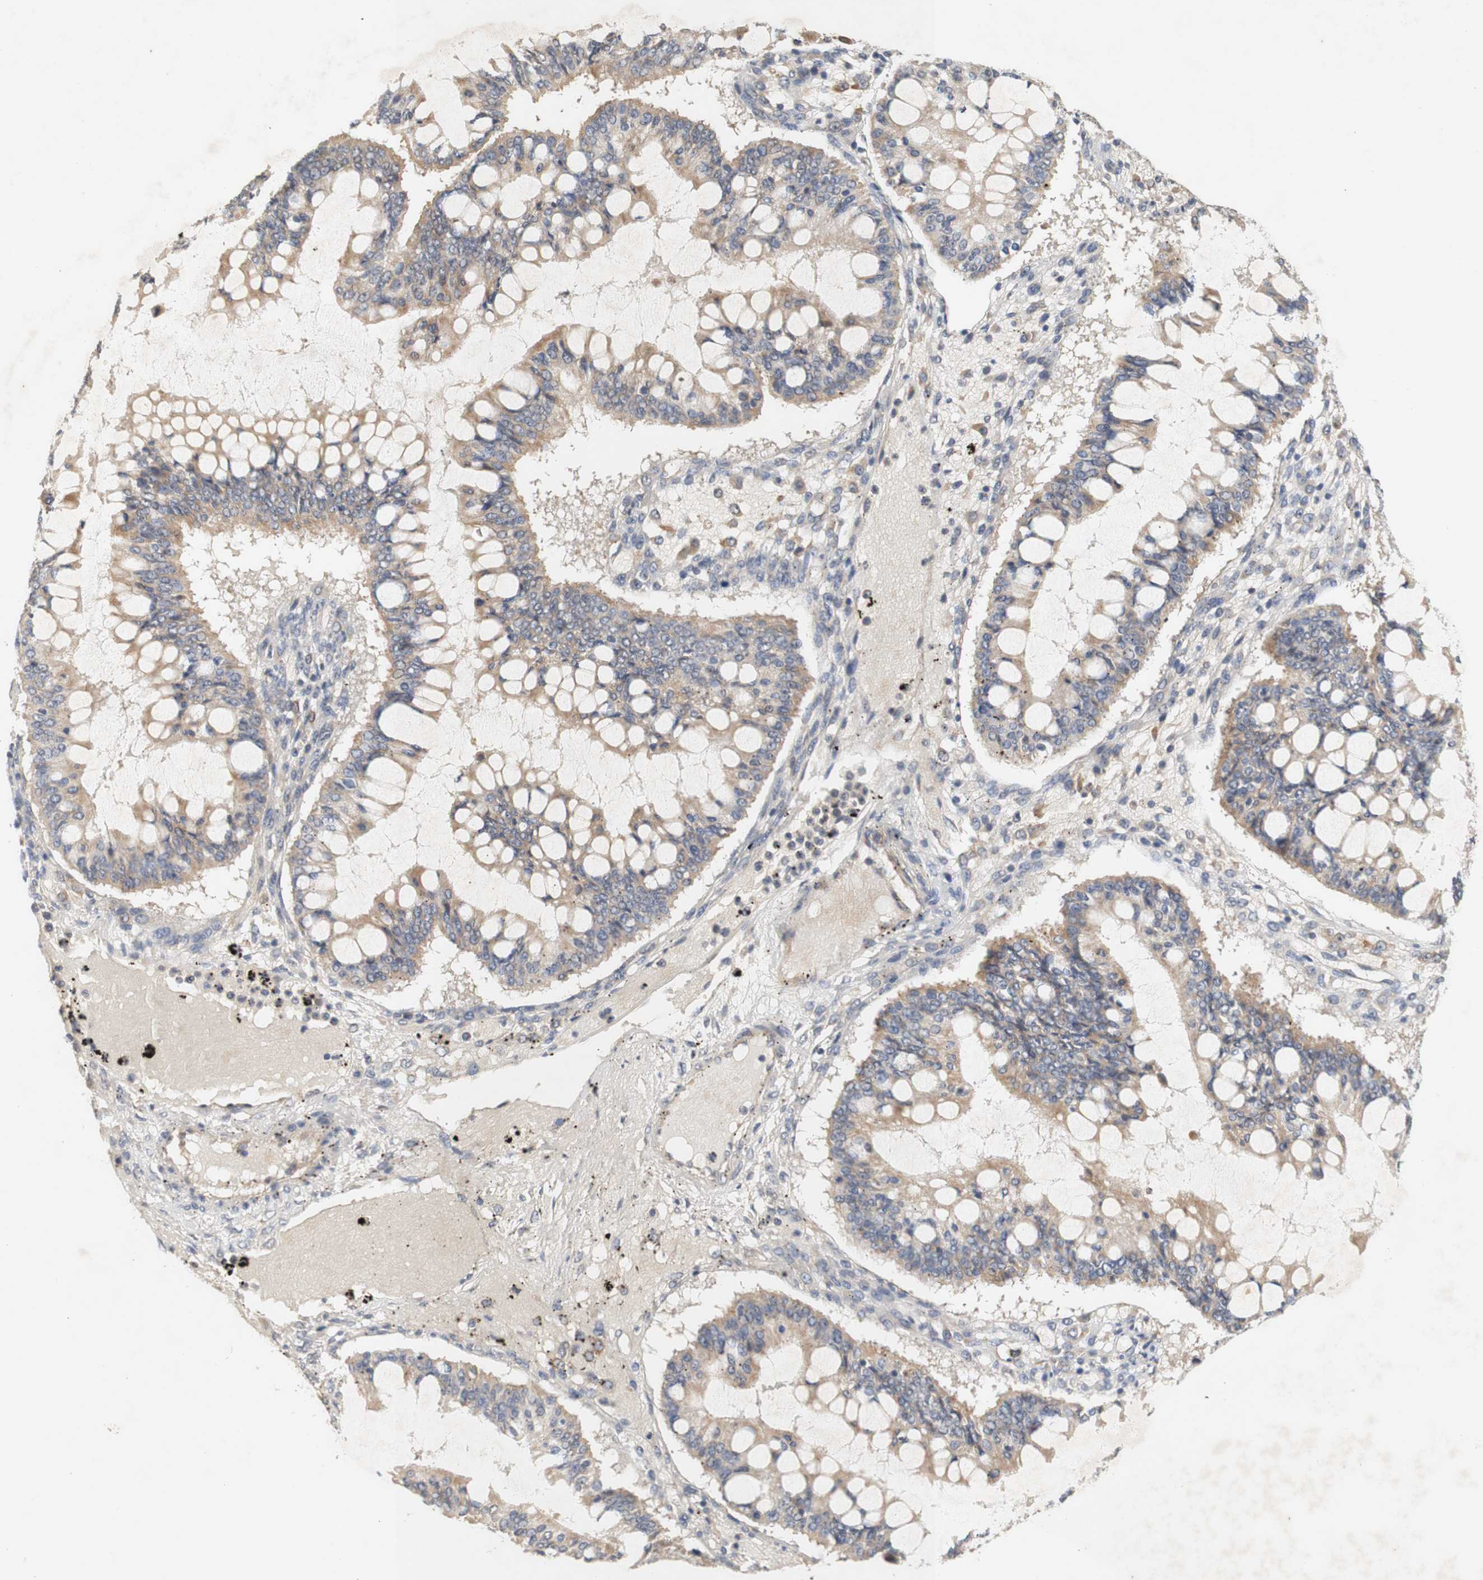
{"staining": {"intensity": "moderate", "quantity": ">75%", "location": "cytoplasmic/membranous"}, "tissue": "ovarian cancer", "cell_type": "Tumor cells", "image_type": "cancer", "snomed": [{"axis": "morphology", "description": "Cystadenocarcinoma, mucinous, NOS"}, {"axis": "topography", "description": "Ovary"}], "caption": "IHC of ovarian cancer (mucinous cystadenocarcinoma) reveals medium levels of moderate cytoplasmic/membranous staining in about >75% of tumor cells. IHC stains the protein of interest in brown and the nuclei are stained blue.", "gene": "PIN1", "patient": {"sex": "female", "age": 73}}